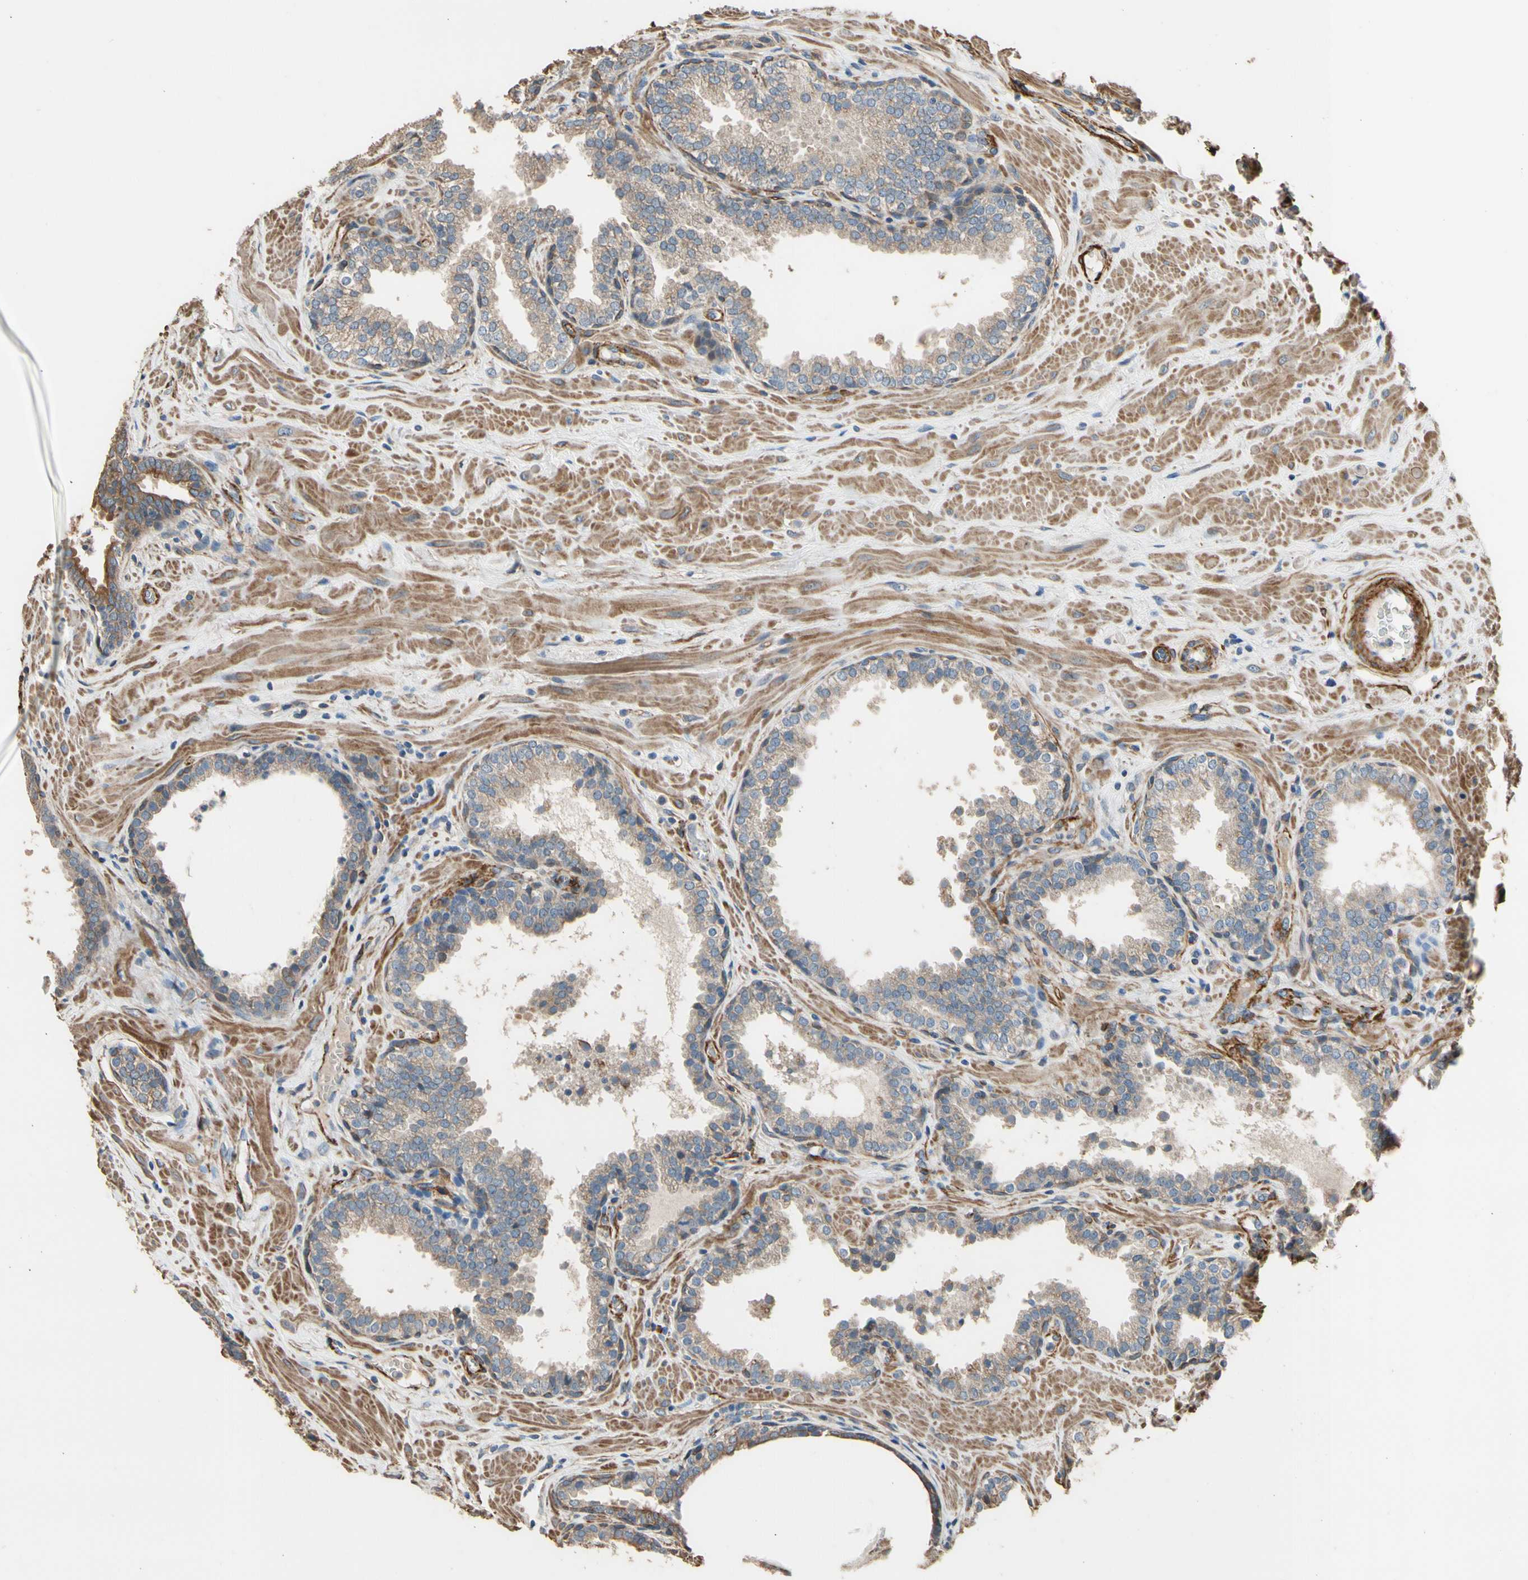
{"staining": {"intensity": "weak", "quantity": ">75%", "location": "cytoplasmic/membranous"}, "tissue": "prostate", "cell_type": "Glandular cells", "image_type": "normal", "snomed": [{"axis": "morphology", "description": "Normal tissue, NOS"}, {"axis": "topography", "description": "Prostate"}], "caption": "Protein staining by immunohistochemistry (IHC) shows weak cytoplasmic/membranous positivity in approximately >75% of glandular cells in normal prostate.", "gene": "SUSD2", "patient": {"sex": "male", "age": 51}}